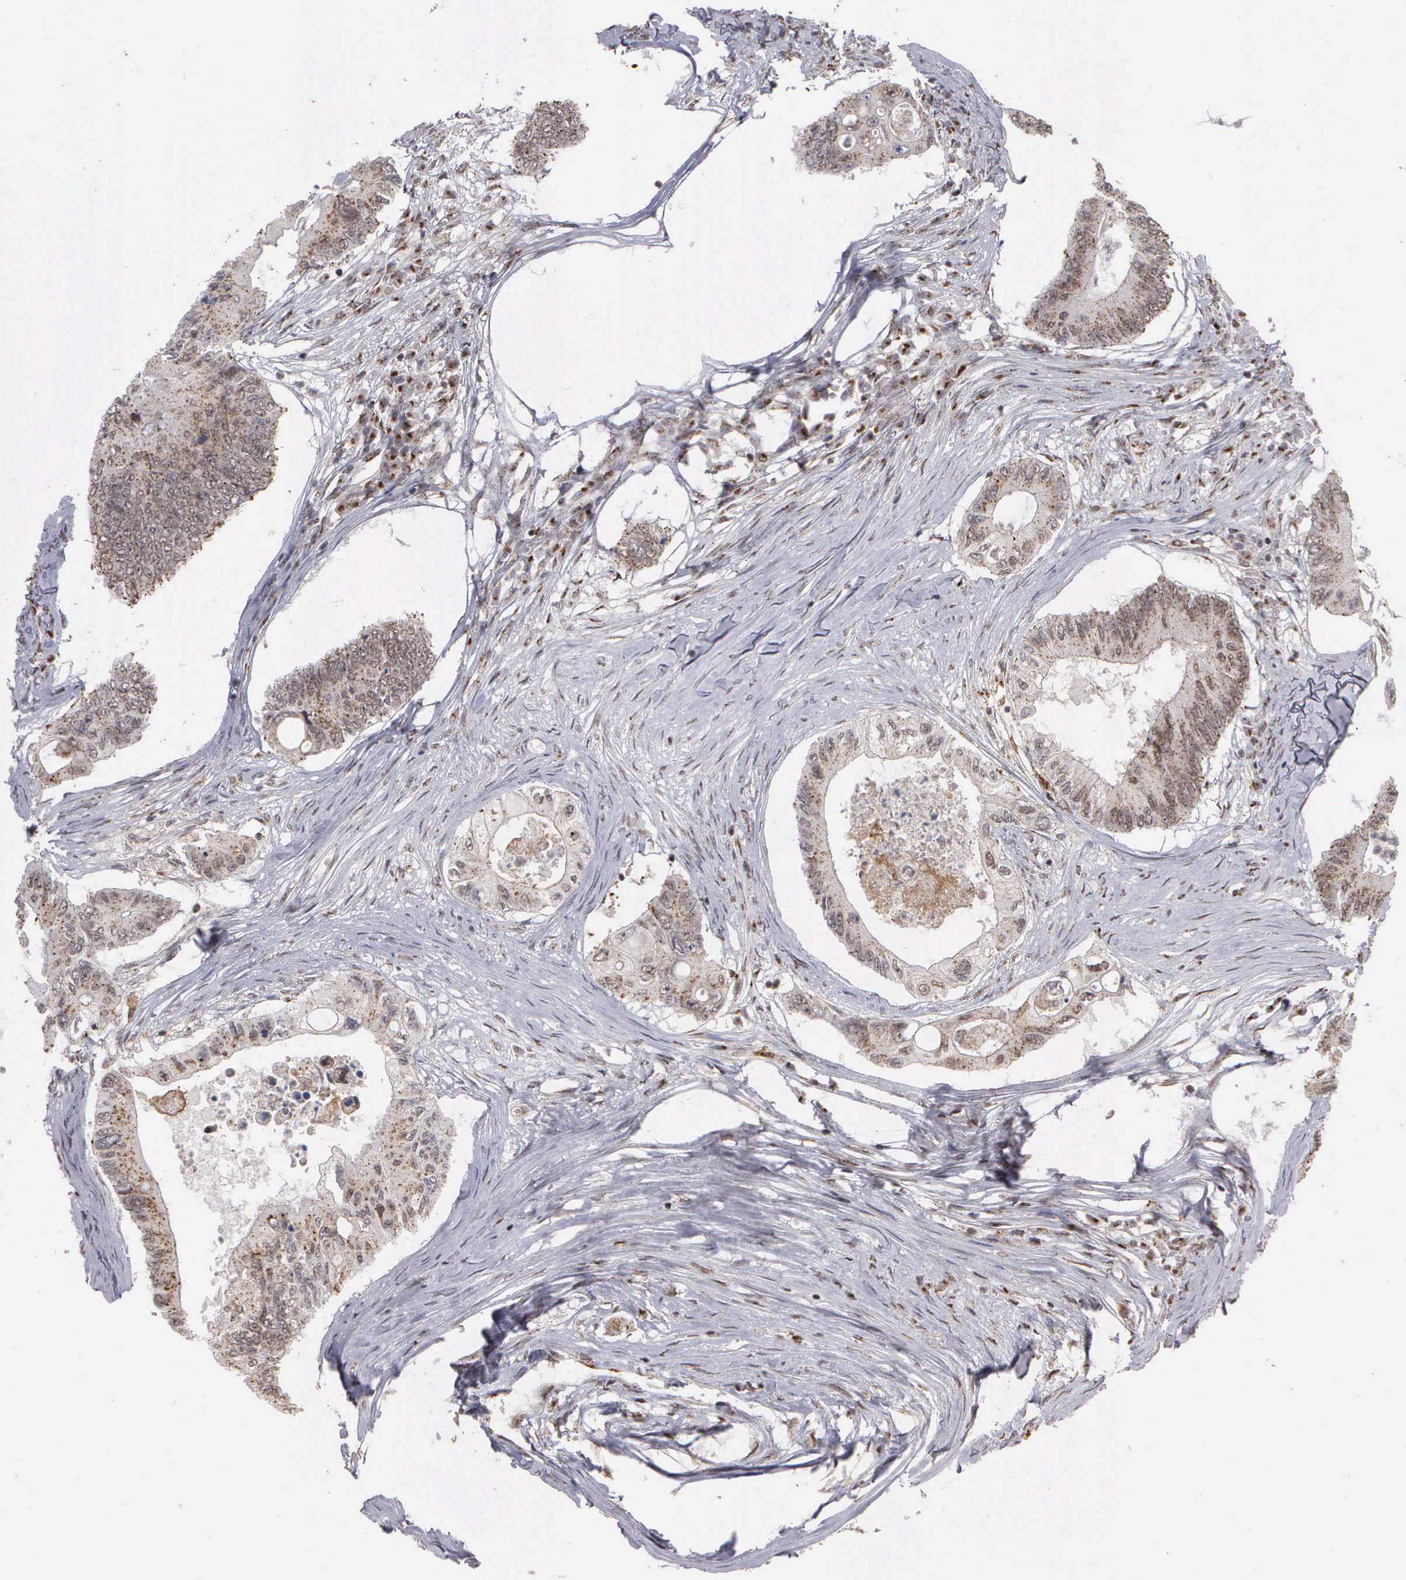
{"staining": {"intensity": "moderate", "quantity": "25%-75%", "location": "cytoplasmic/membranous,nuclear"}, "tissue": "colorectal cancer", "cell_type": "Tumor cells", "image_type": "cancer", "snomed": [{"axis": "morphology", "description": "Adenocarcinoma, NOS"}, {"axis": "topography", "description": "Colon"}], "caption": "Colorectal cancer stained with a protein marker demonstrates moderate staining in tumor cells.", "gene": "GTF2A1", "patient": {"sex": "male", "age": 65}}